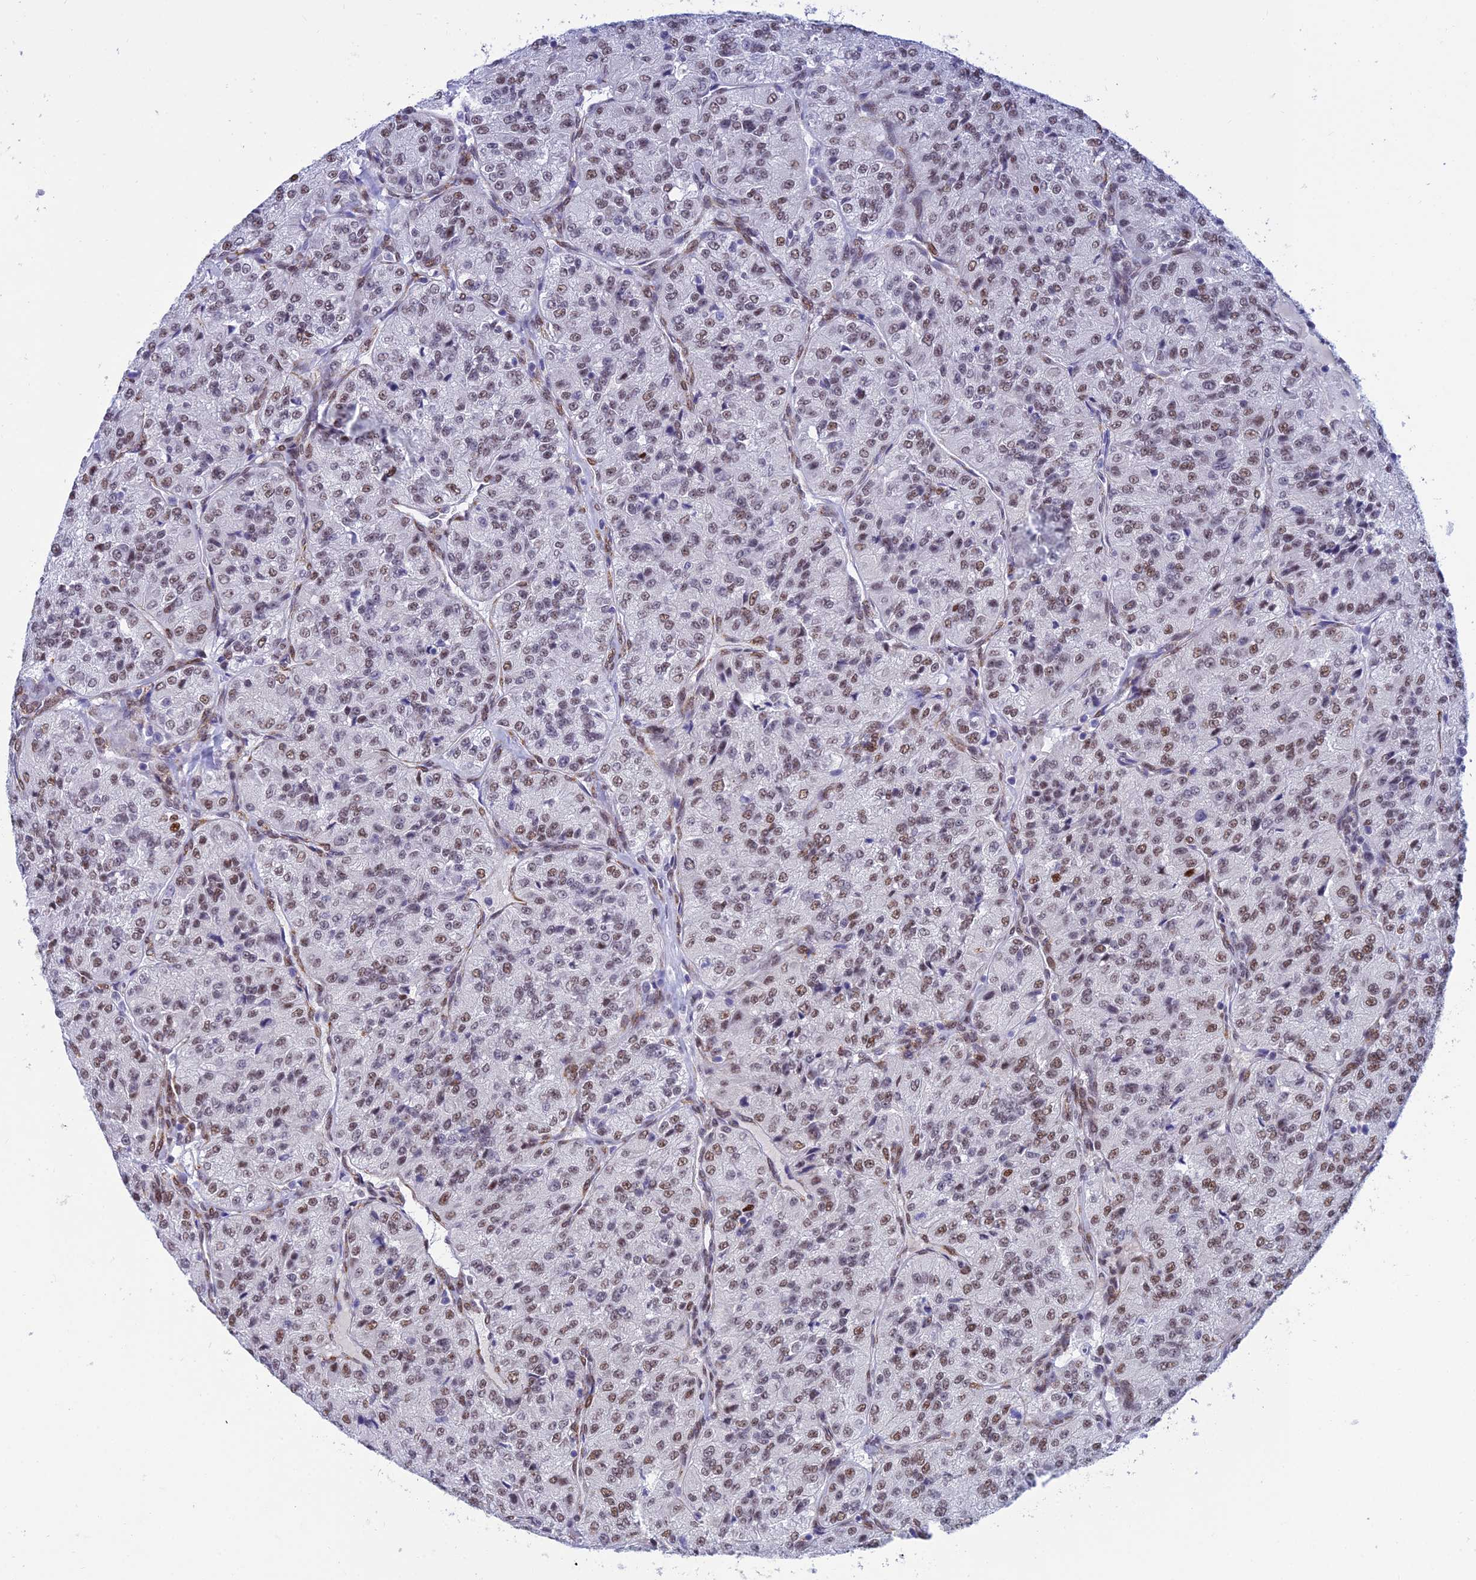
{"staining": {"intensity": "moderate", "quantity": "25%-75%", "location": "nuclear"}, "tissue": "renal cancer", "cell_type": "Tumor cells", "image_type": "cancer", "snomed": [{"axis": "morphology", "description": "Adenocarcinoma, NOS"}, {"axis": "topography", "description": "Kidney"}], "caption": "Renal adenocarcinoma was stained to show a protein in brown. There is medium levels of moderate nuclear expression in approximately 25%-75% of tumor cells.", "gene": "CLK4", "patient": {"sex": "female", "age": 63}}